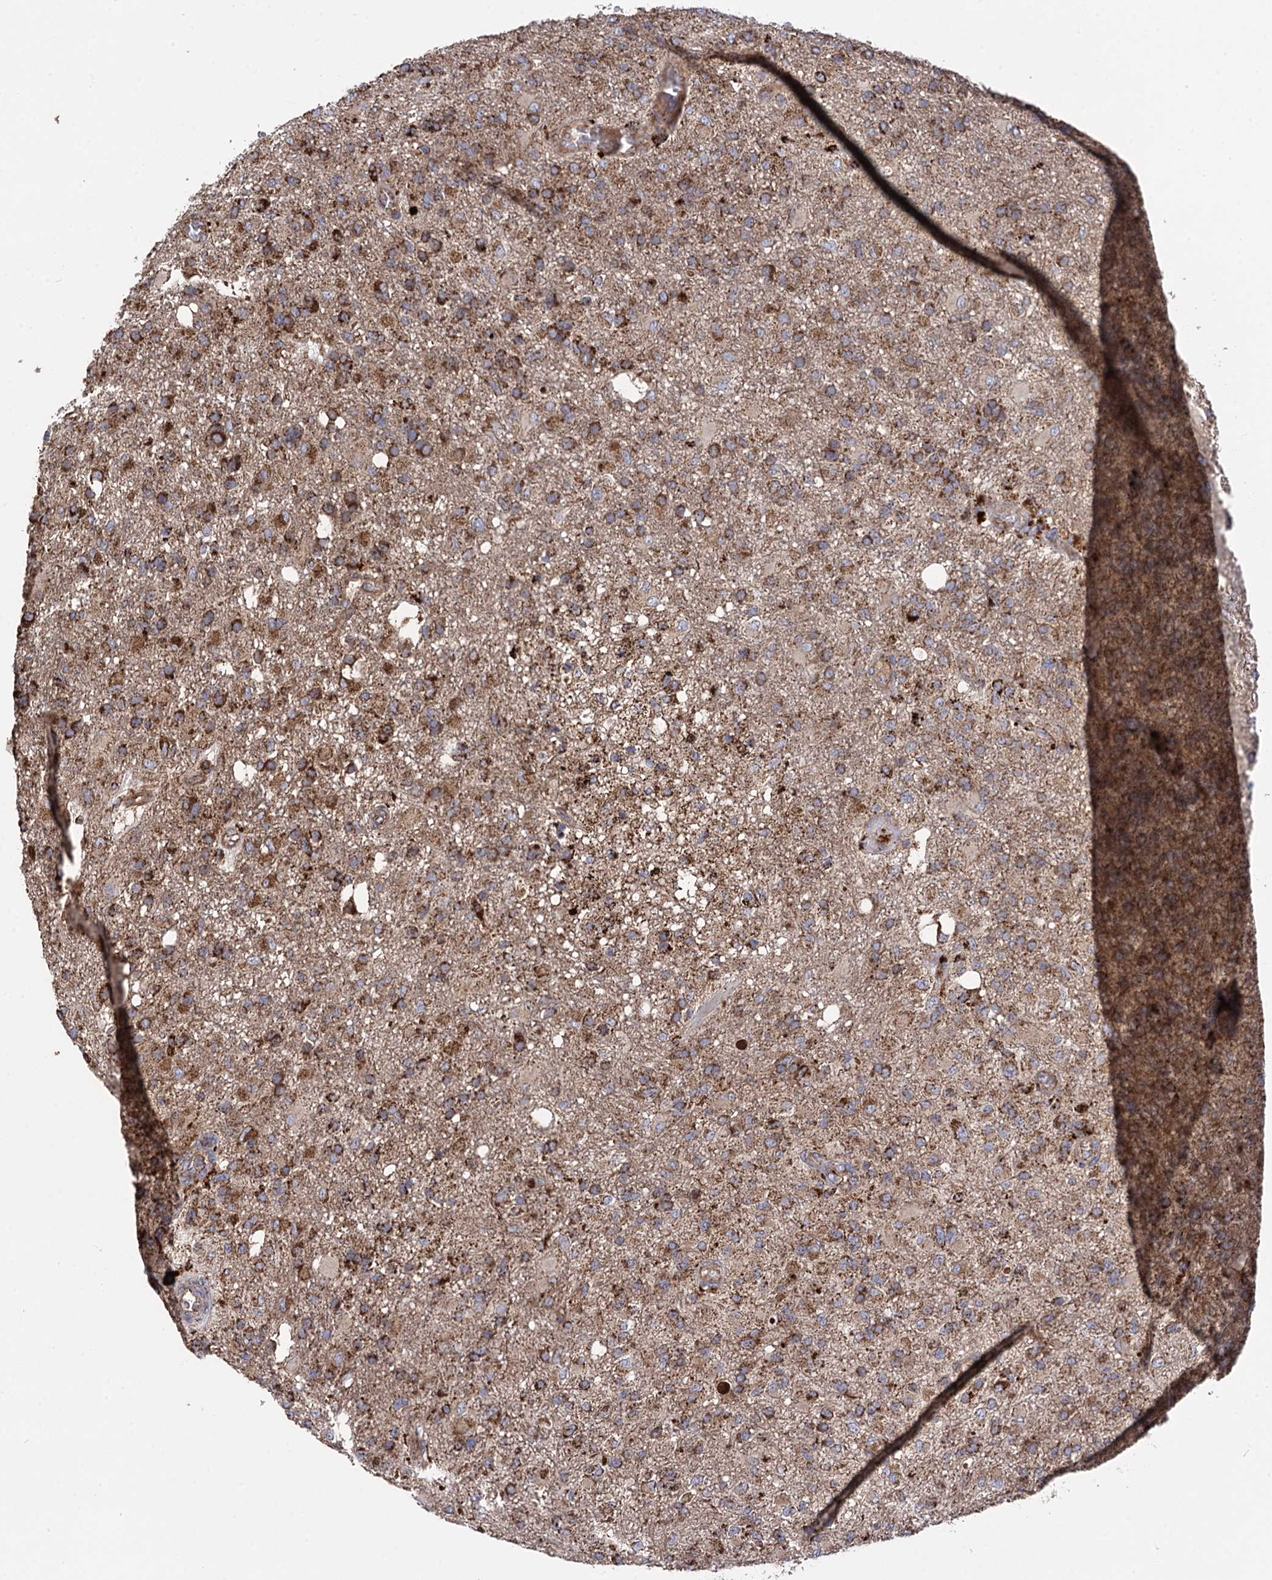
{"staining": {"intensity": "strong", "quantity": ">75%", "location": "cytoplasmic/membranous"}, "tissue": "glioma", "cell_type": "Tumor cells", "image_type": "cancer", "snomed": [{"axis": "morphology", "description": "Glioma, malignant, High grade"}, {"axis": "topography", "description": "Brain"}], "caption": "Immunohistochemical staining of glioma reveals high levels of strong cytoplasmic/membranous protein staining in about >75% of tumor cells.", "gene": "IQCH", "patient": {"sex": "female", "age": 74}}